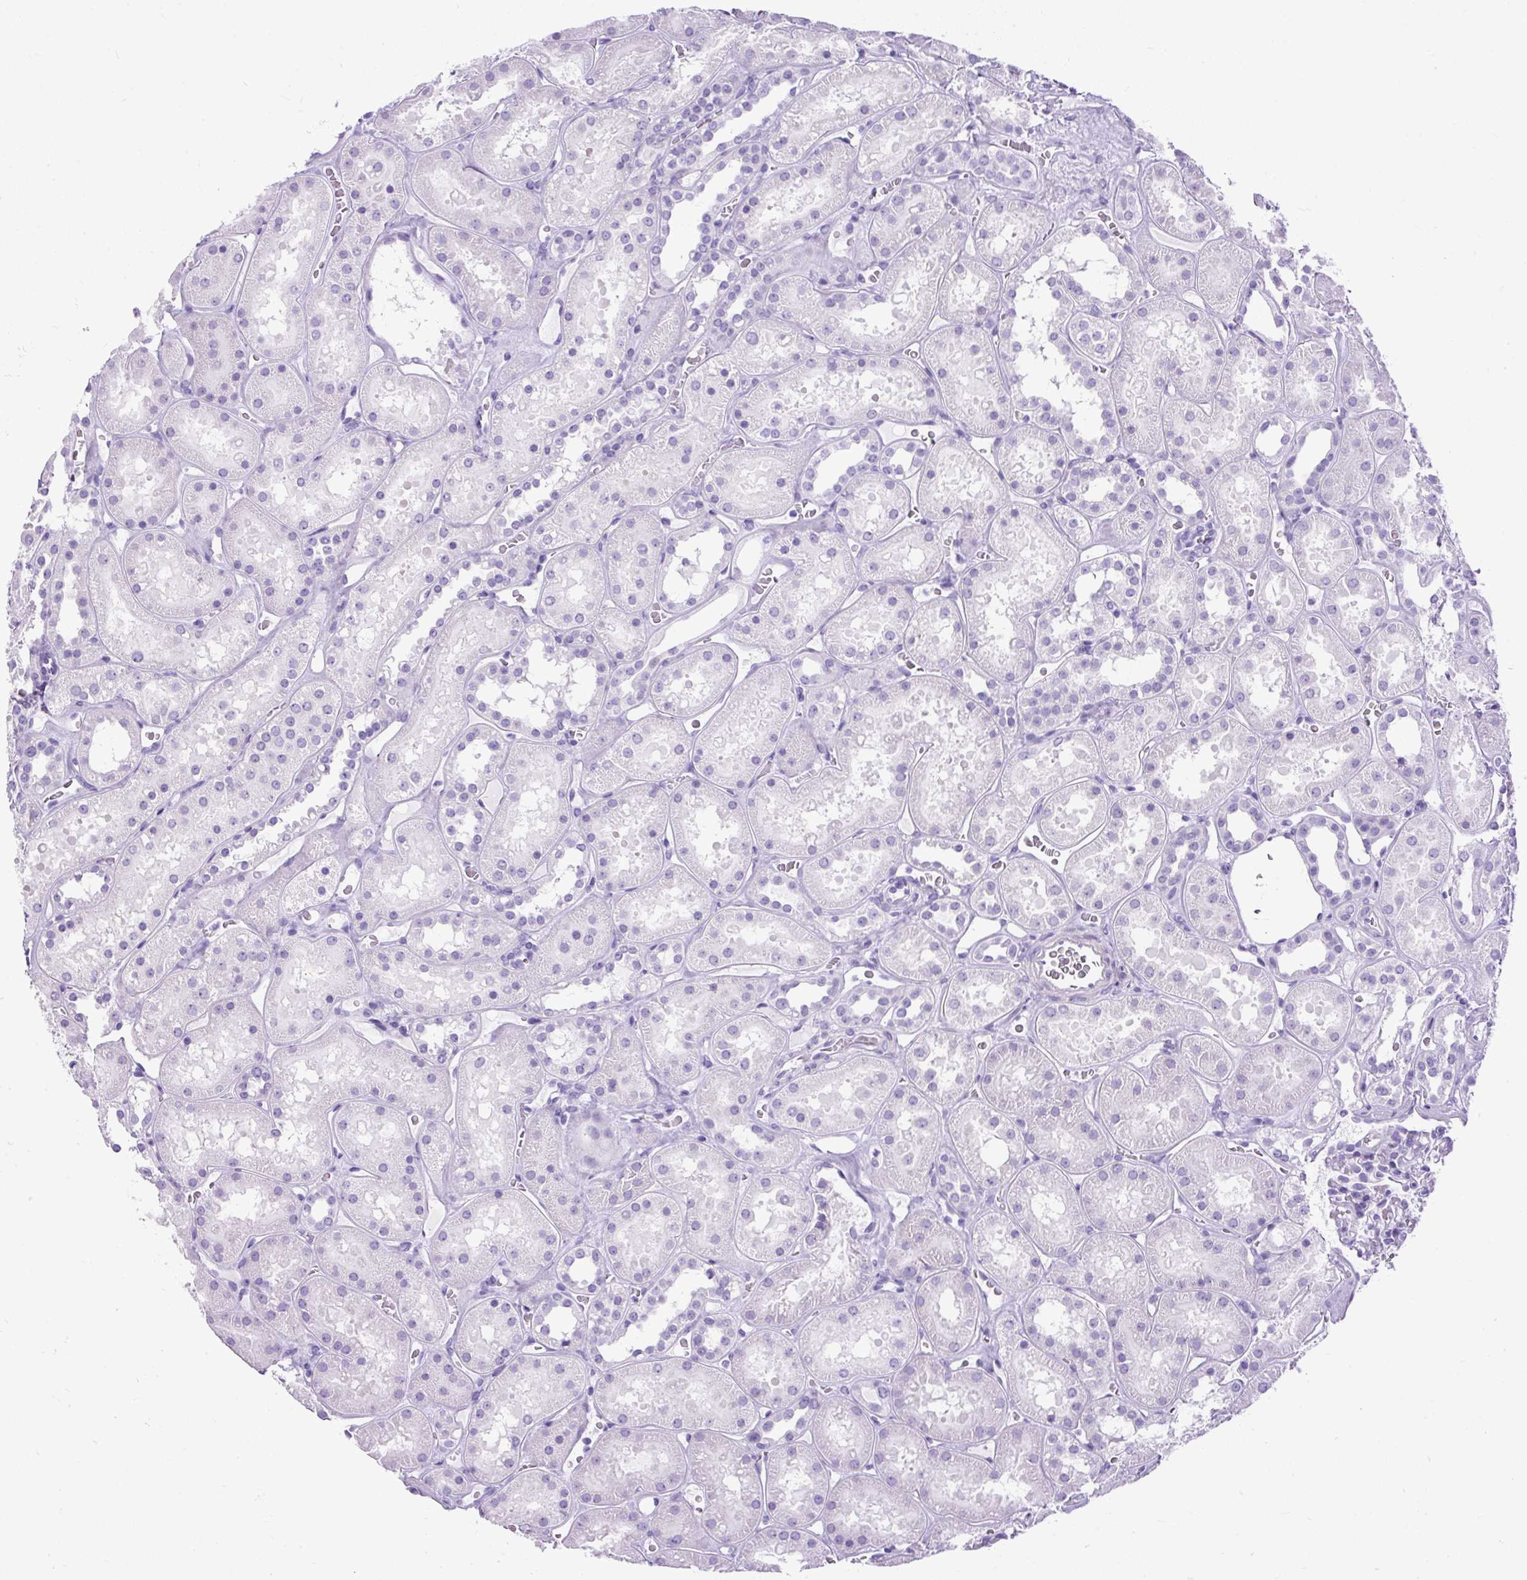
{"staining": {"intensity": "negative", "quantity": "none", "location": "none"}, "tissue": "kidney", "cell_type": "Cells in glomeruli", "image_type": "normal", "snomed": [{"axis": "morphology", "description": "Normal tissue, NOS"}, {"axis": "topography", "description": "Kidney"}], "caption": "Human kidney stained for a protein using immunohistochemistry exhibits no staining in cells in glomeruli.", "gene": "UPP1", "patient": {"sex": "female", "age": 41}}